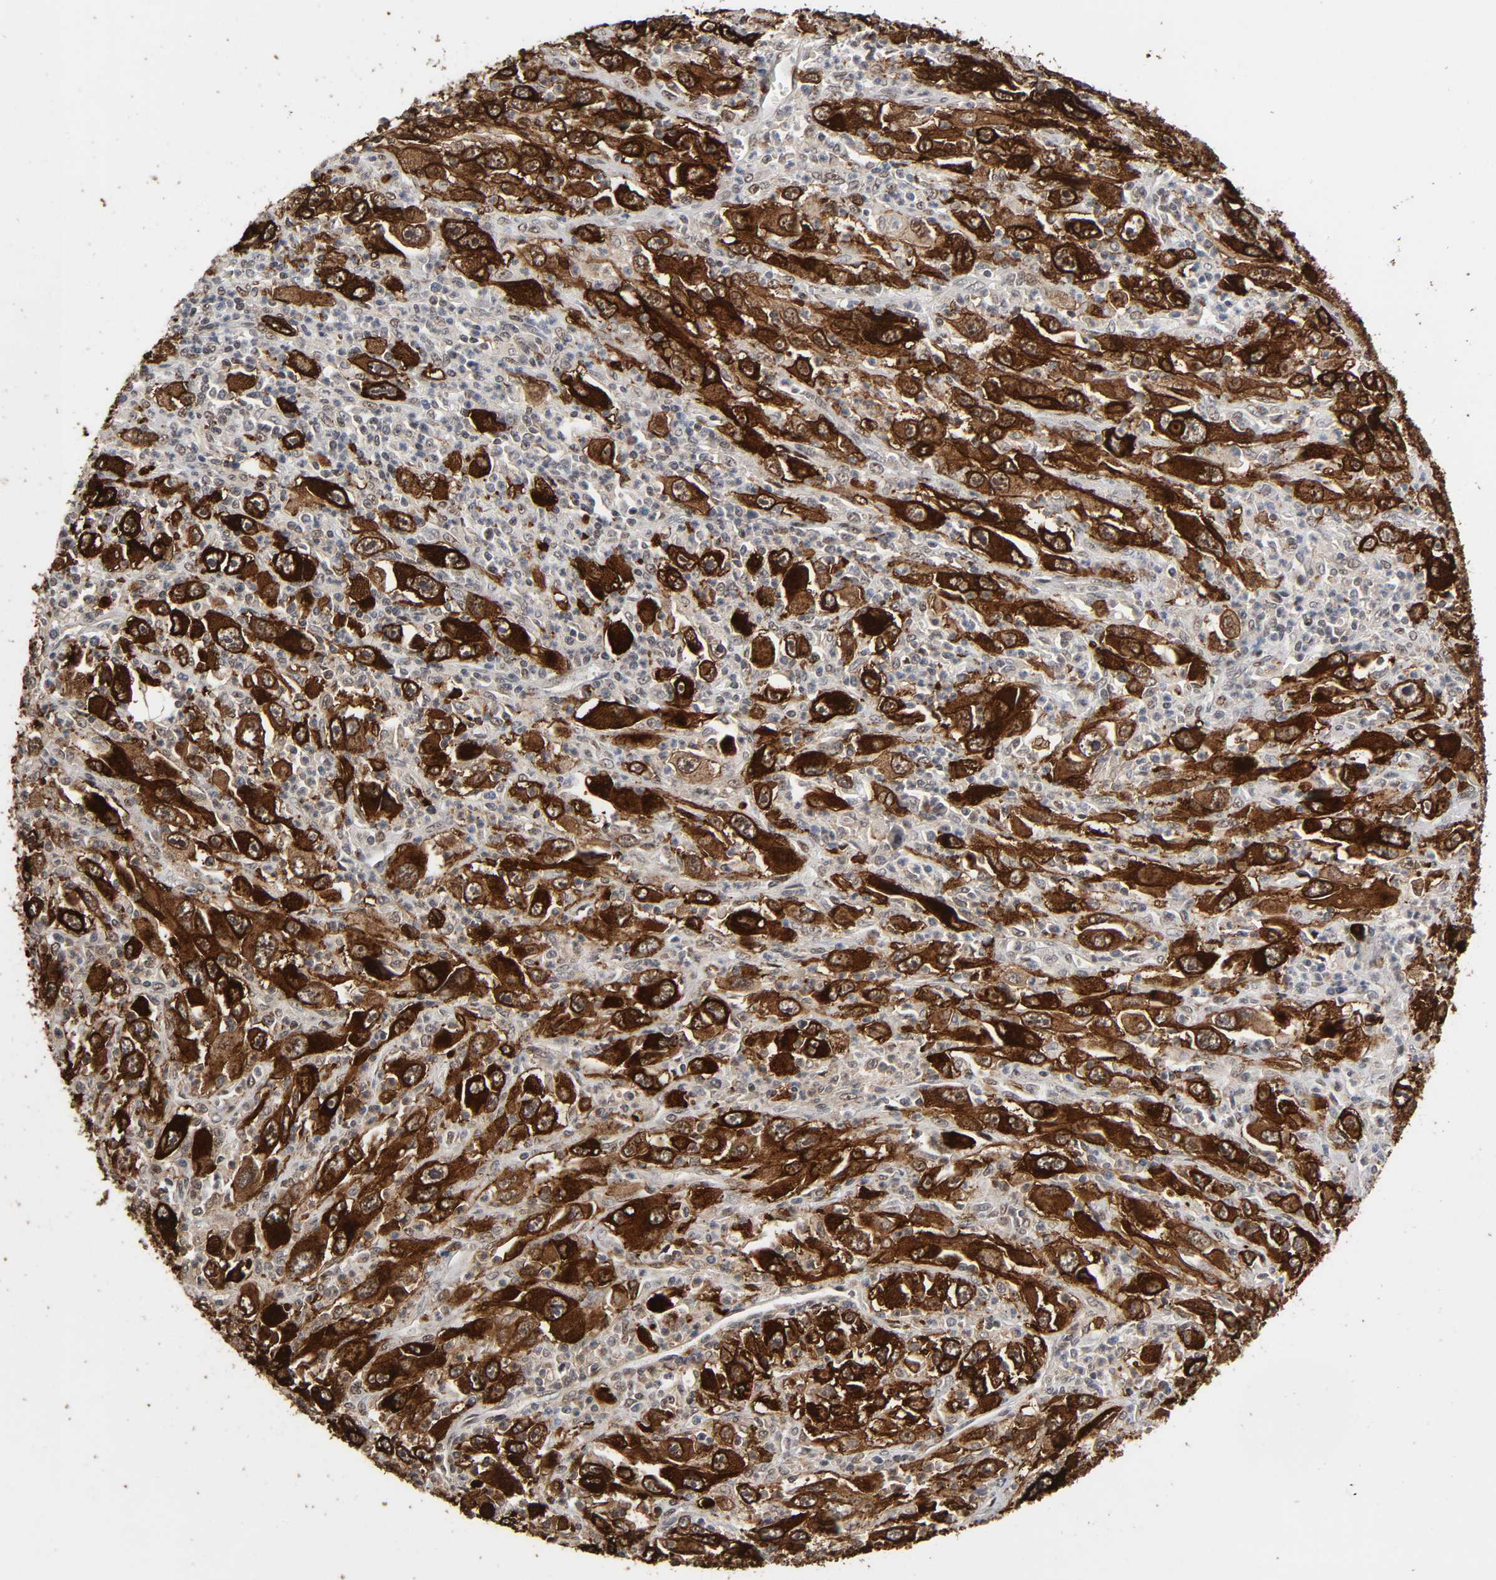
{"staining": {"intensity": "strong", "quantity": ">75%", "location": "cytoplasmic/membranous"}, "tissue": "melanoma", "cell_type": "Tumor cells", "image_type": "cancer", "snomed": [{"axis": "morphology", "description": "Malignant melanoma, Metastatic site"}, {"axis": "topography", "description": "Skin"}], "caption": "DAB immunohistochemical staining of human melanoma exhibits strong cytoplasmic/membranous protein positivity in approximately >75% of tumor cells.", "gene": "AHNAK2", "patient": {"sex": "female", "age": 56}}